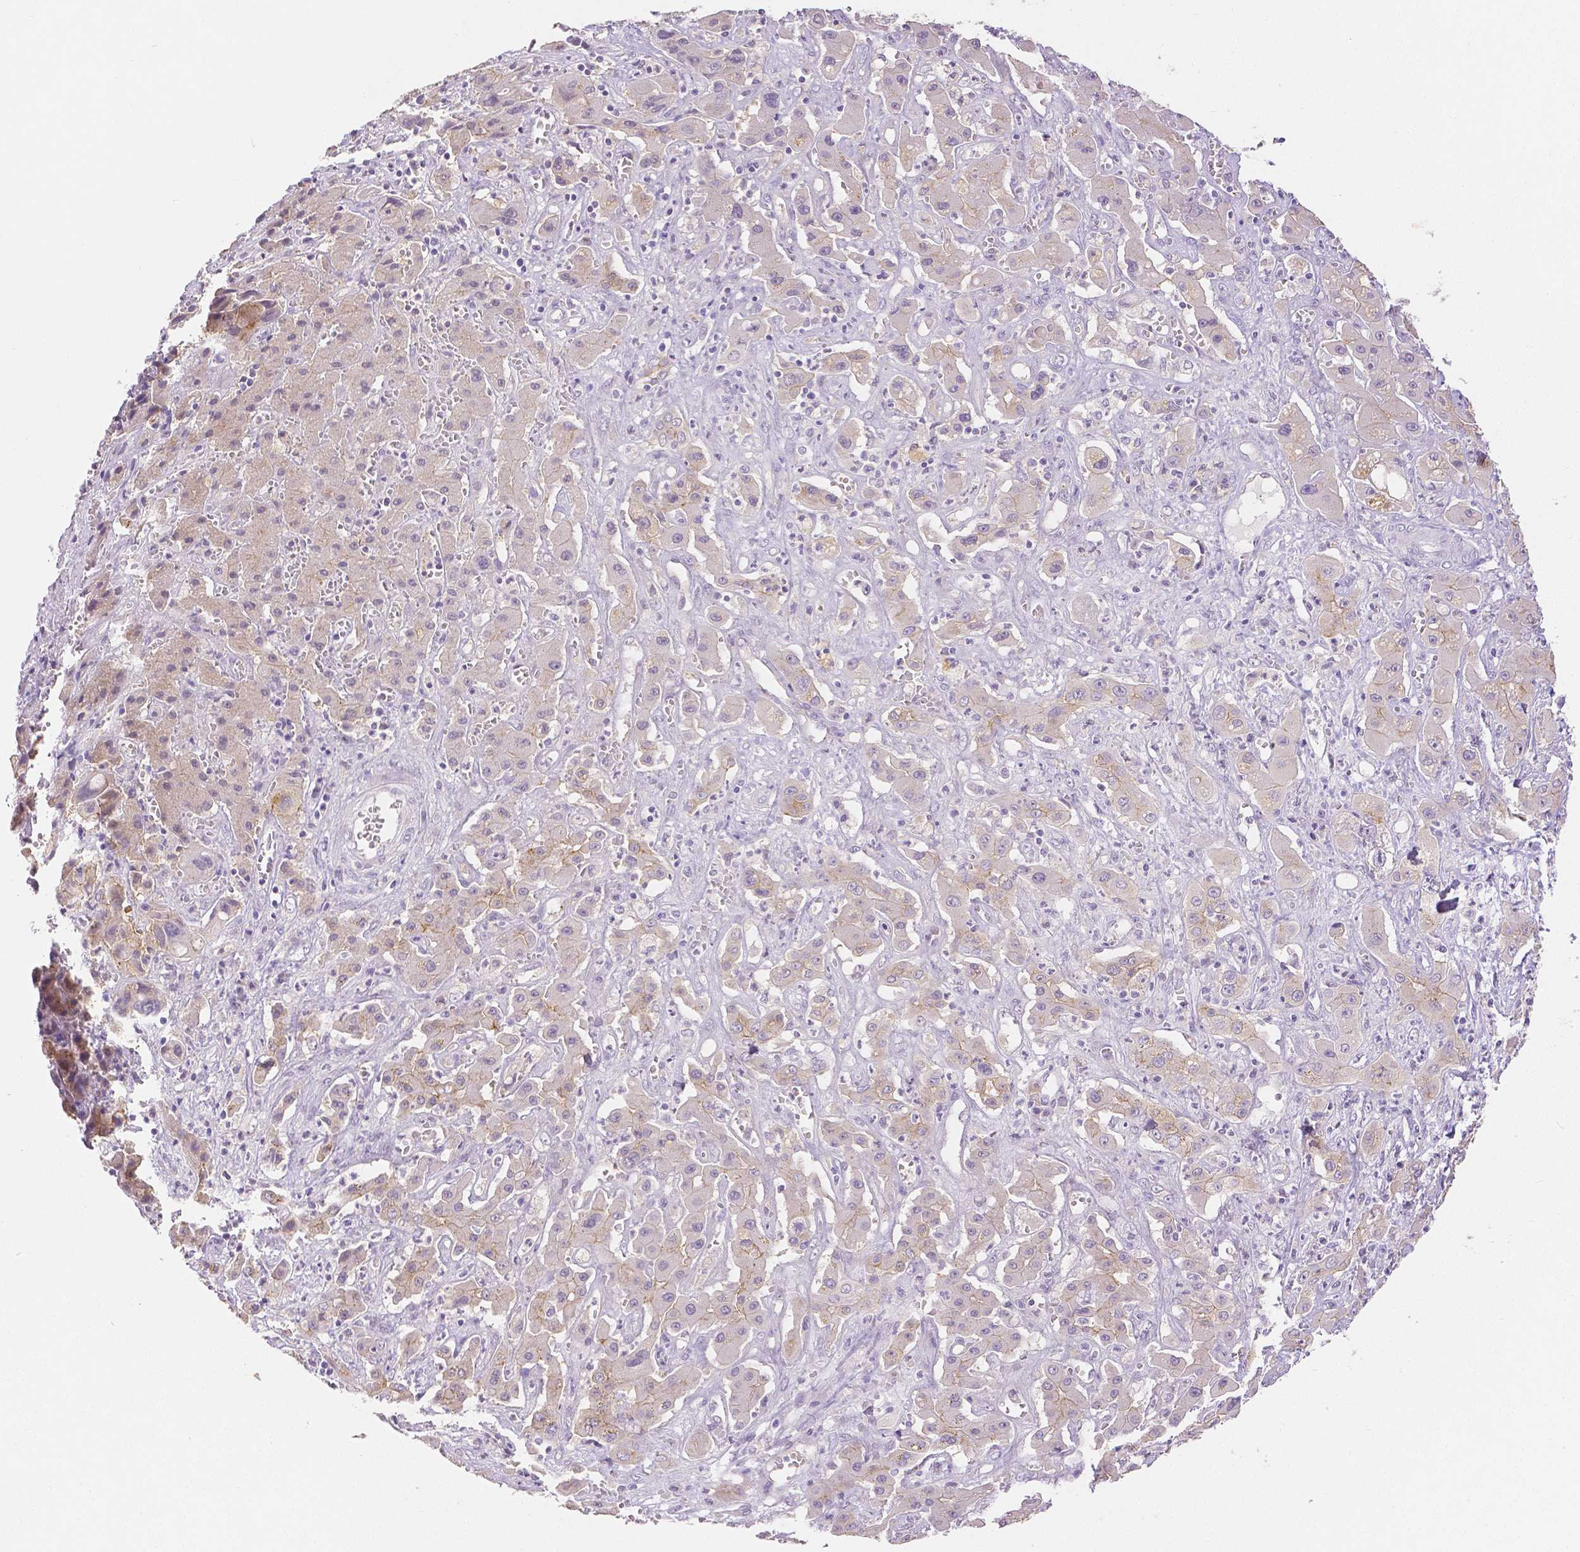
{"staining": {"intensity": "weak", "quantity": "<25%", "location": "cytoplasmic/membranous"}, "tissue": "liver cancer", "cell_type": "Tumor cells", "image_type": "cancer", "snomed": [{"axis": "morphology", "description": "Cholangiocarcinoma"}, {"axis": "topography", "description": "Liver"}], "caption": "This is an immunohistochemistry (IHC) image of human liver cholangiocarcinoma. There is no staining in tumor cells.", "gene": "OCLN", "patient": {"sex": "male", "age": 67}}